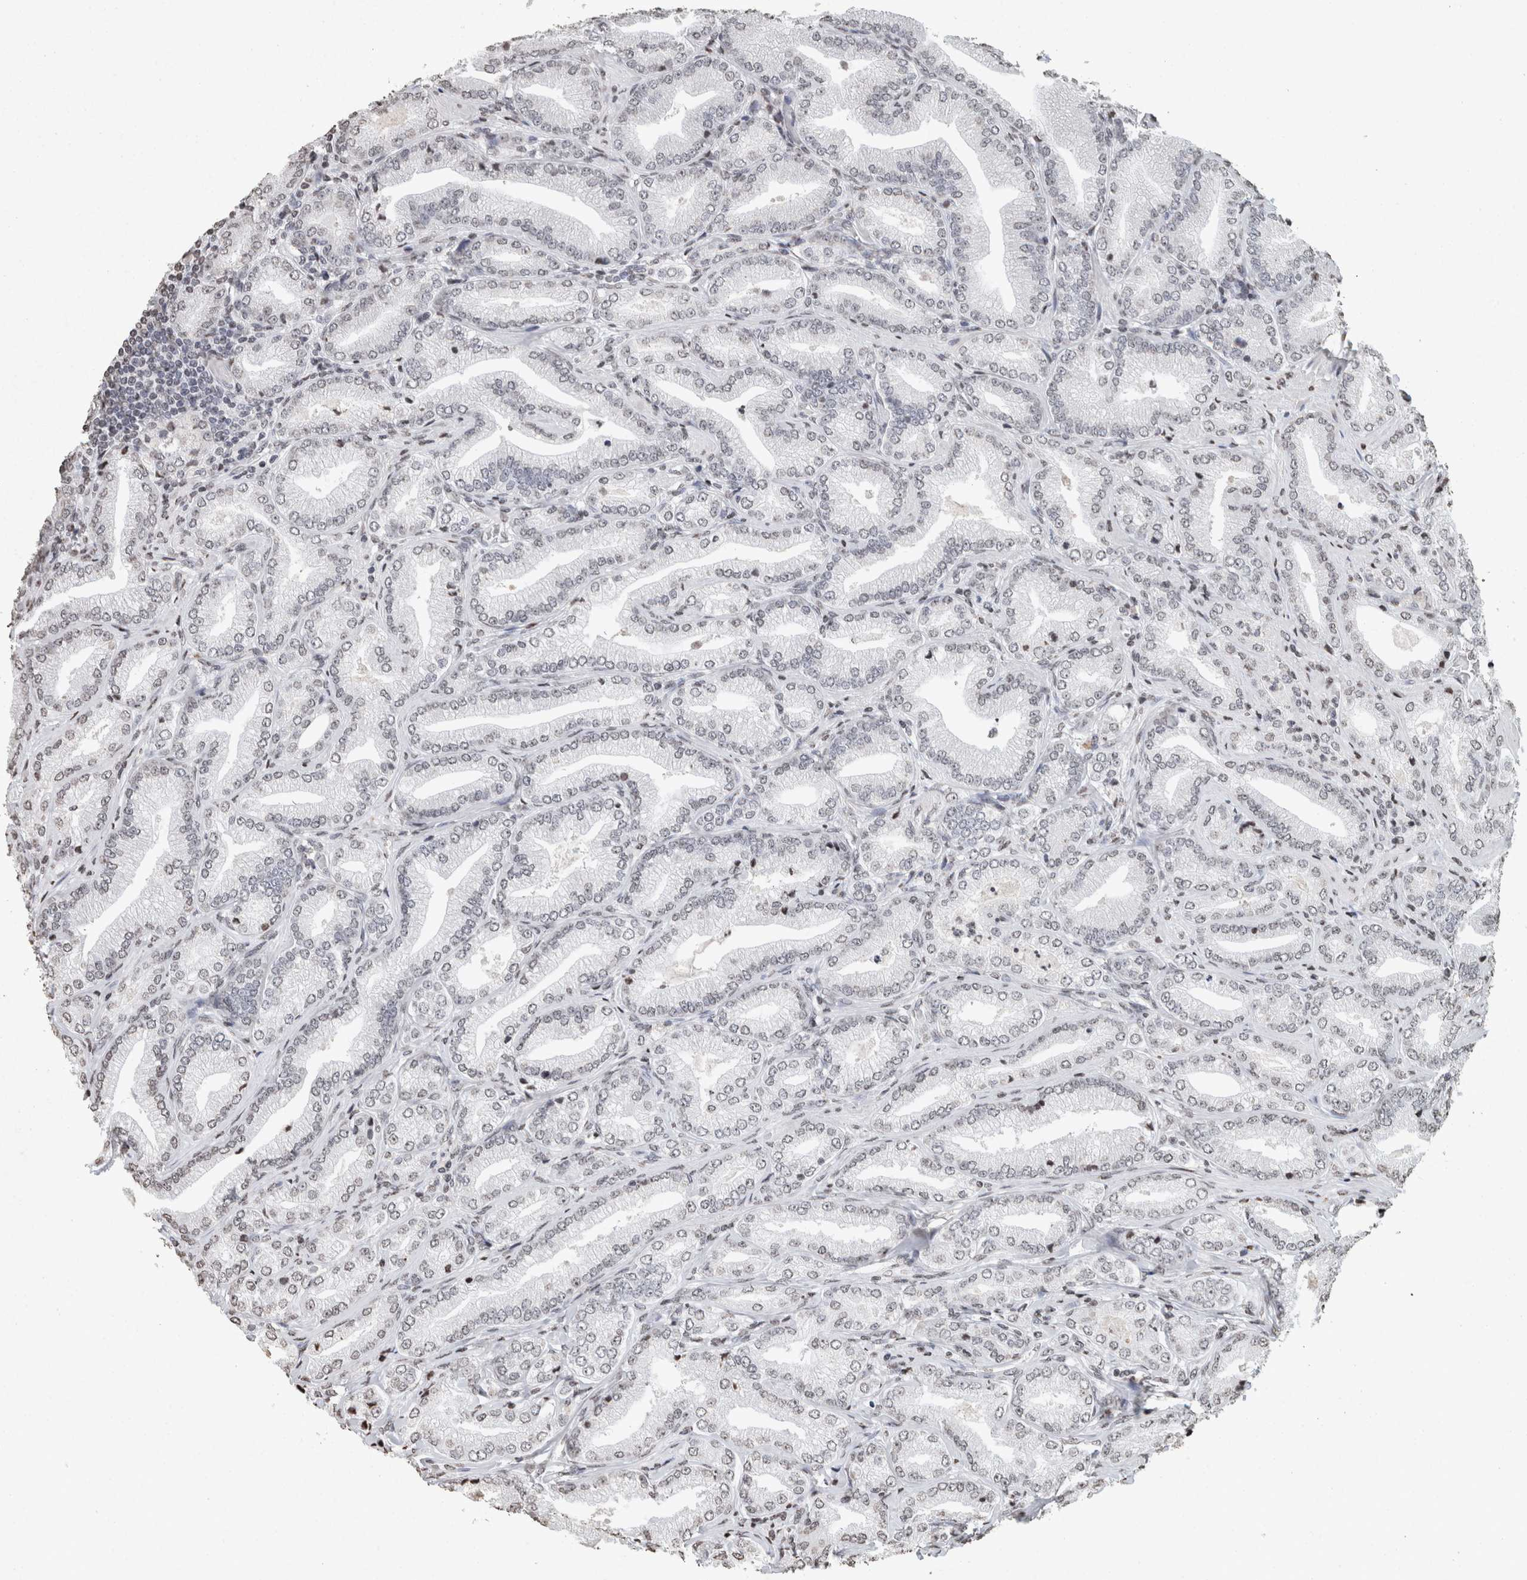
{"staining": {"intensity": "weak", "quantity": "<25%", "location": "nuclear"}, "tissue": "prostate cancer", "cell_type": "Tumor cells", "image_type": "cancer", "snomed": [{"axis": "morphology", "description": "Adenocarcinoma, Low grade"}, {"axis": "topography", "description": "Prostate"}], "caption": "A high-resolution micrograph shows immunohistochemistry staining of prostate cancer (low-grade adenocarcinoma), which reveals no significant staining in tumor cells. (IHC, brightfield microscopy, high magnification).", "gene": "CNTN1", "patient": {"sex": "male", "age": 62}}